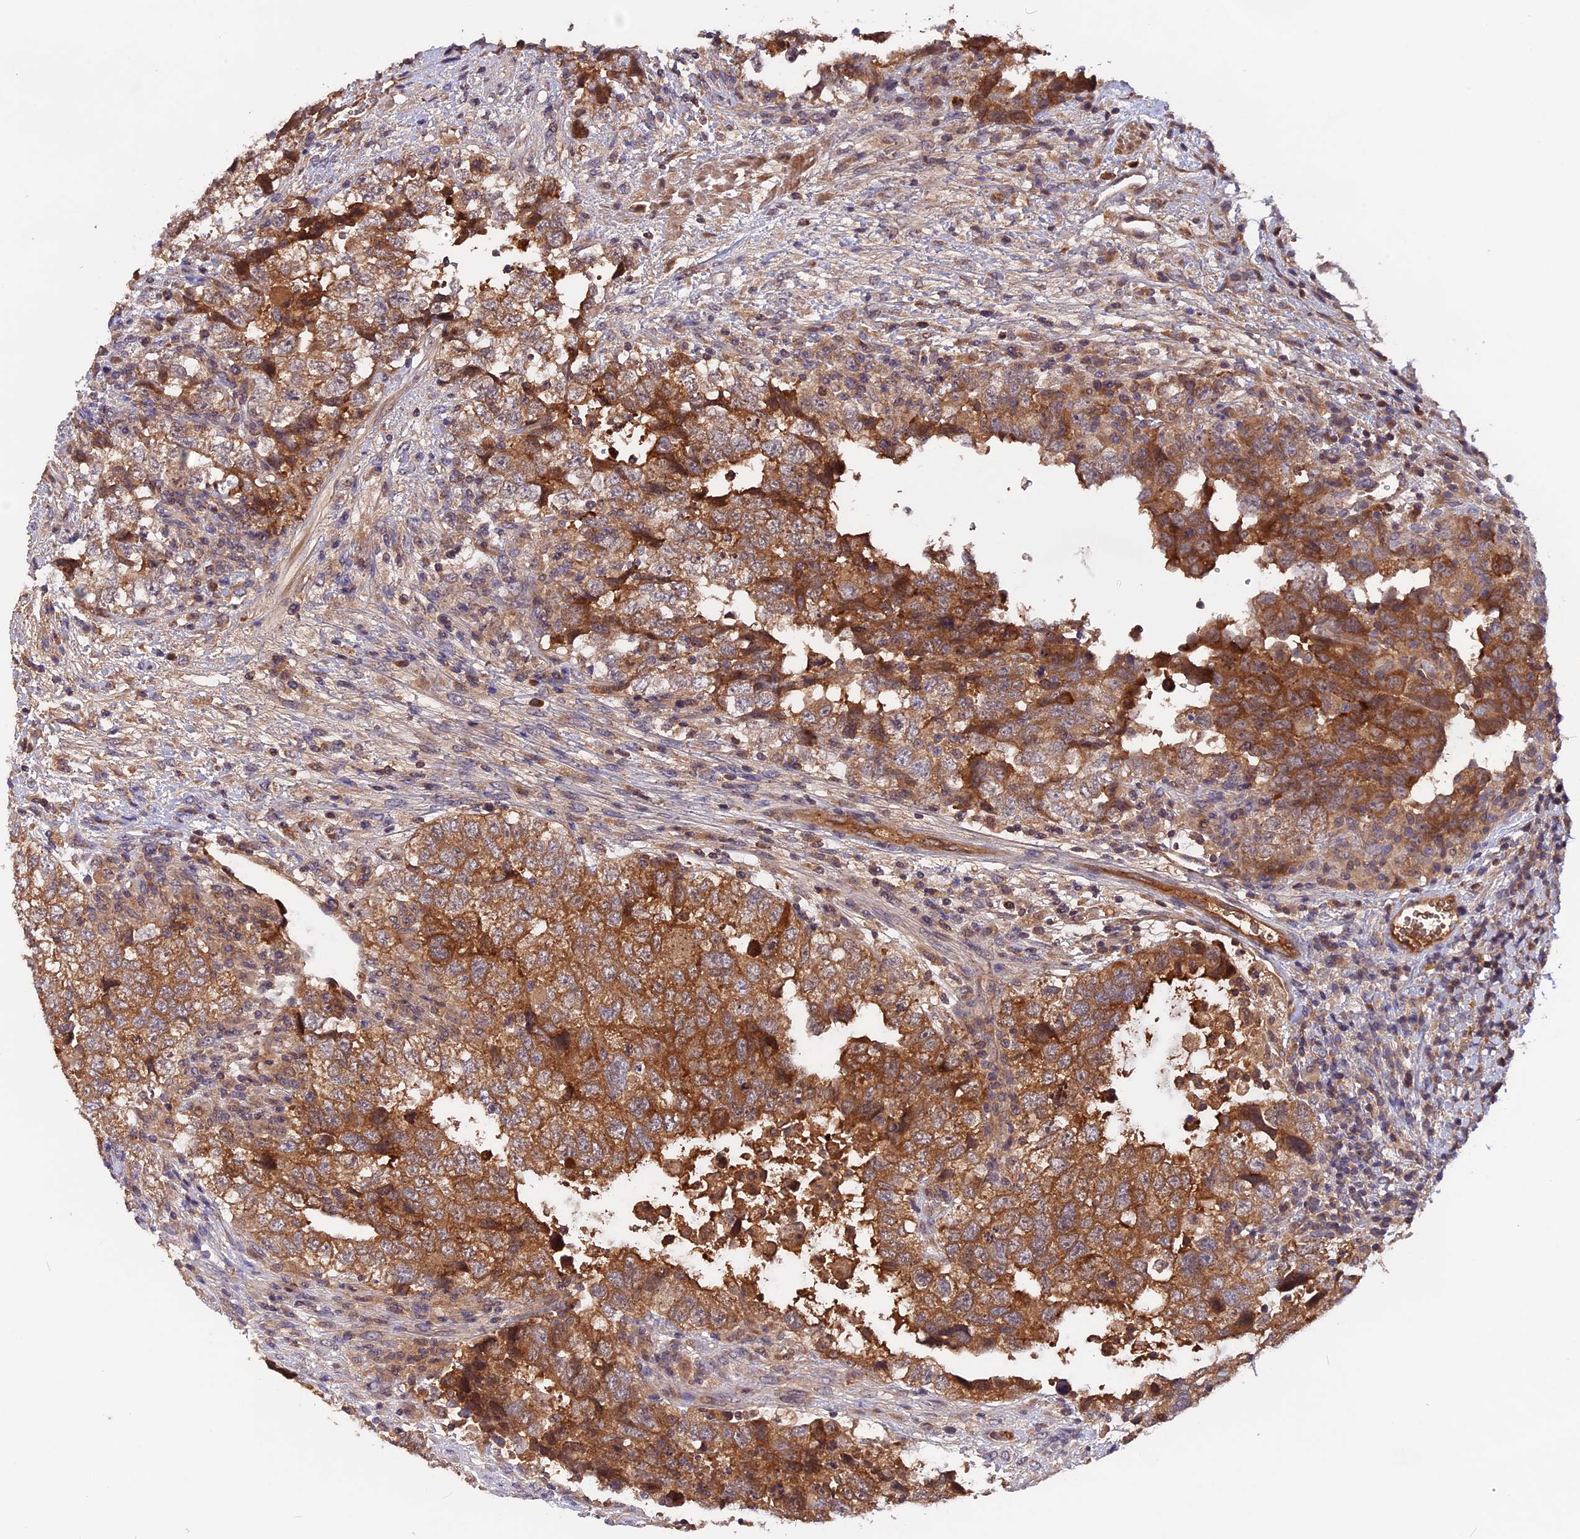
{"staining": {"intensity": "moderate", "quantity": ">75%", "location": "cytoplasmic/membranous"}, "tissue": "testis cancer", "cell_type": "Tumor cells", "image_type": "cancer", "snomed": [{"axis": "morphology", "description": "Carcinoma, Embryonal, NOS"}, {"axis": "topography", "description": "Testis"}], "caption": "Tumor cells demonstrate medium levels of moderate cytoplasmic/membranous staining in about >75% of cells in testis embryonal carcinoma.", "gene": "MARK4", "patient": {"sex": "male", "age": 37}}